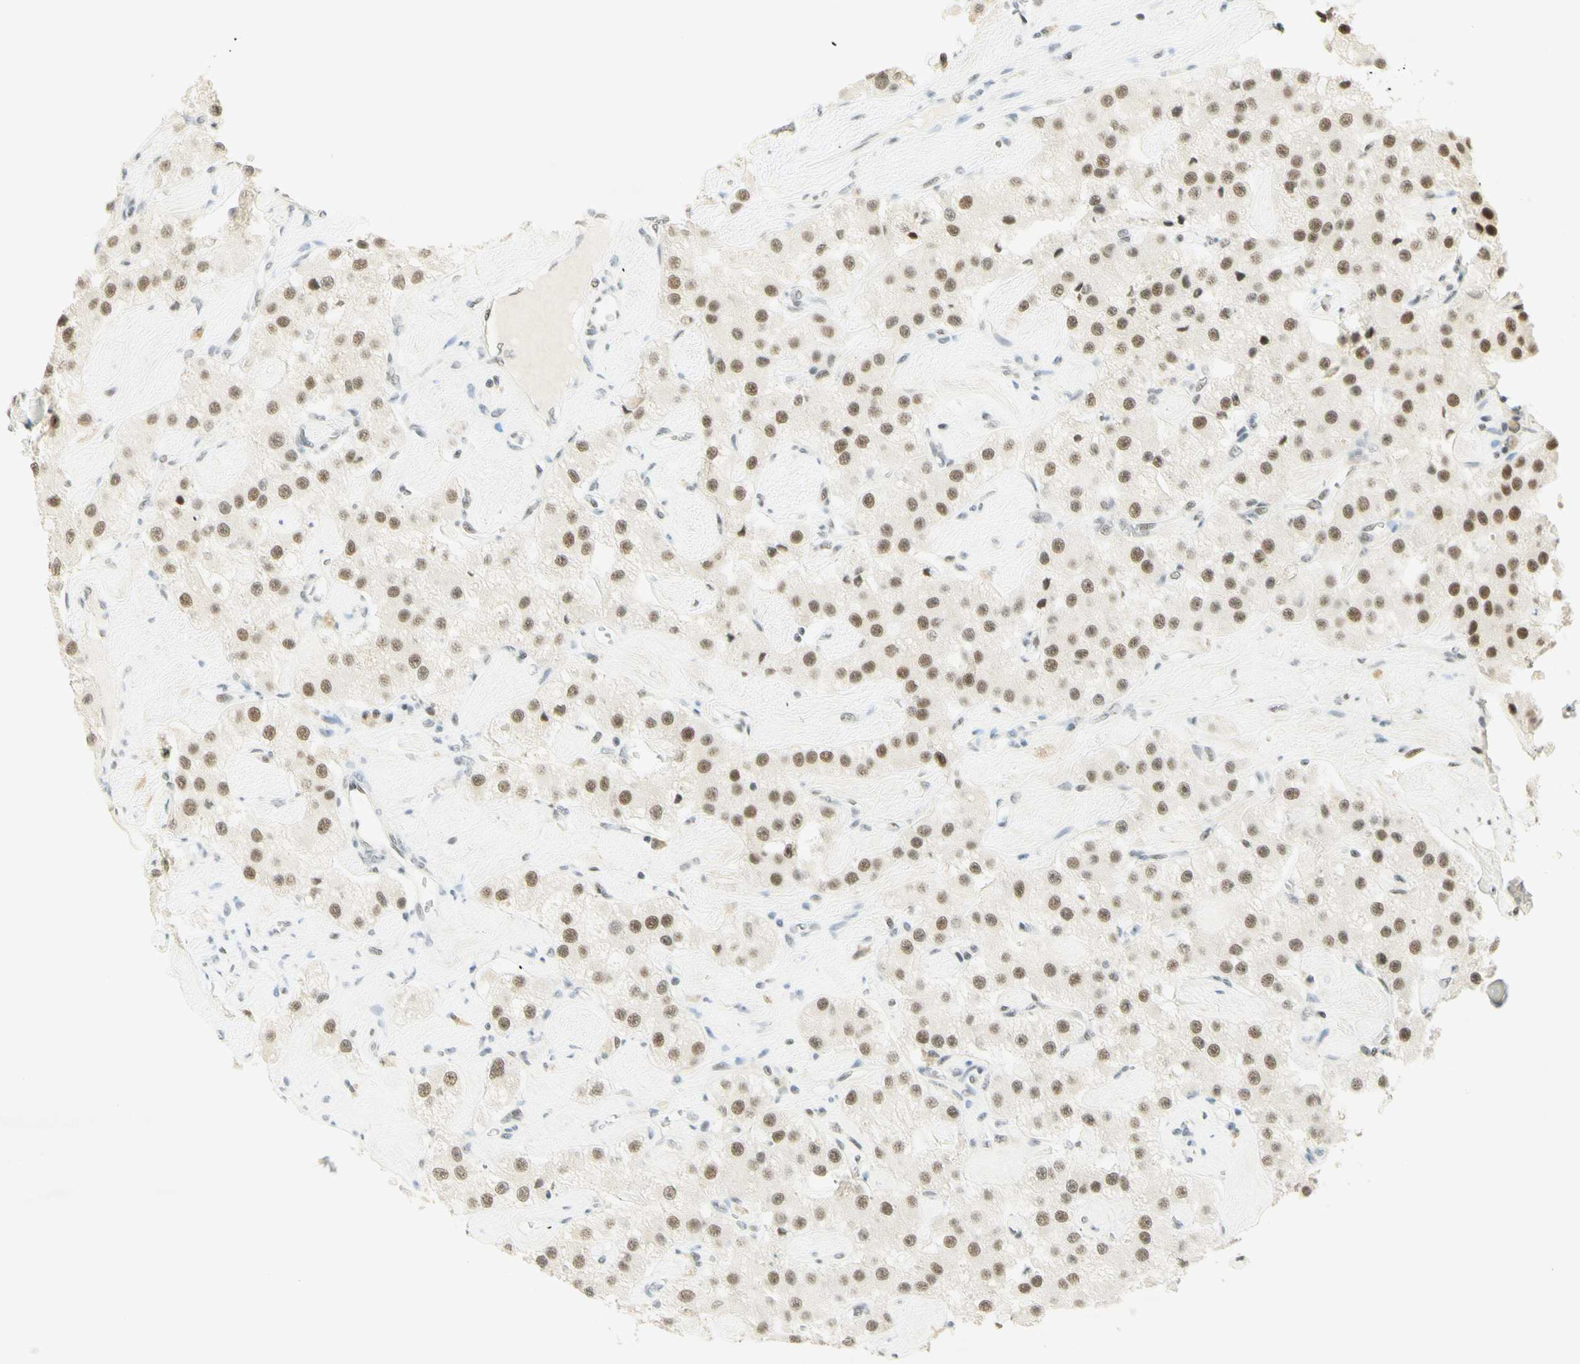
{"staining": {"intensity": "weak", "quantity": ">75%", "location": "nuclear"}, "tissue": "carcinoid", "cell_type": "Tumor cells", "image_type": "cancer", "snomed": [{"axis": "morphology", "description": "Carcinoid, malignant, NOS"}, {"axis": "topography", "description": "Pancreas"}], "caption": "High-magnification brightfield microscopy of malignant carcinoid stained with DAB (3,3'-diaminobenzidine) (brown) and counterstained with hematoxylin (blue). tumor cells exhibit weak nuclear positivity is appreciated in approximately>75% of cells. The protein is shown in brown color, while the nuclei are stained blue.", "gene": "PMS2", "patient": {"sex": "male", "age": 41}}